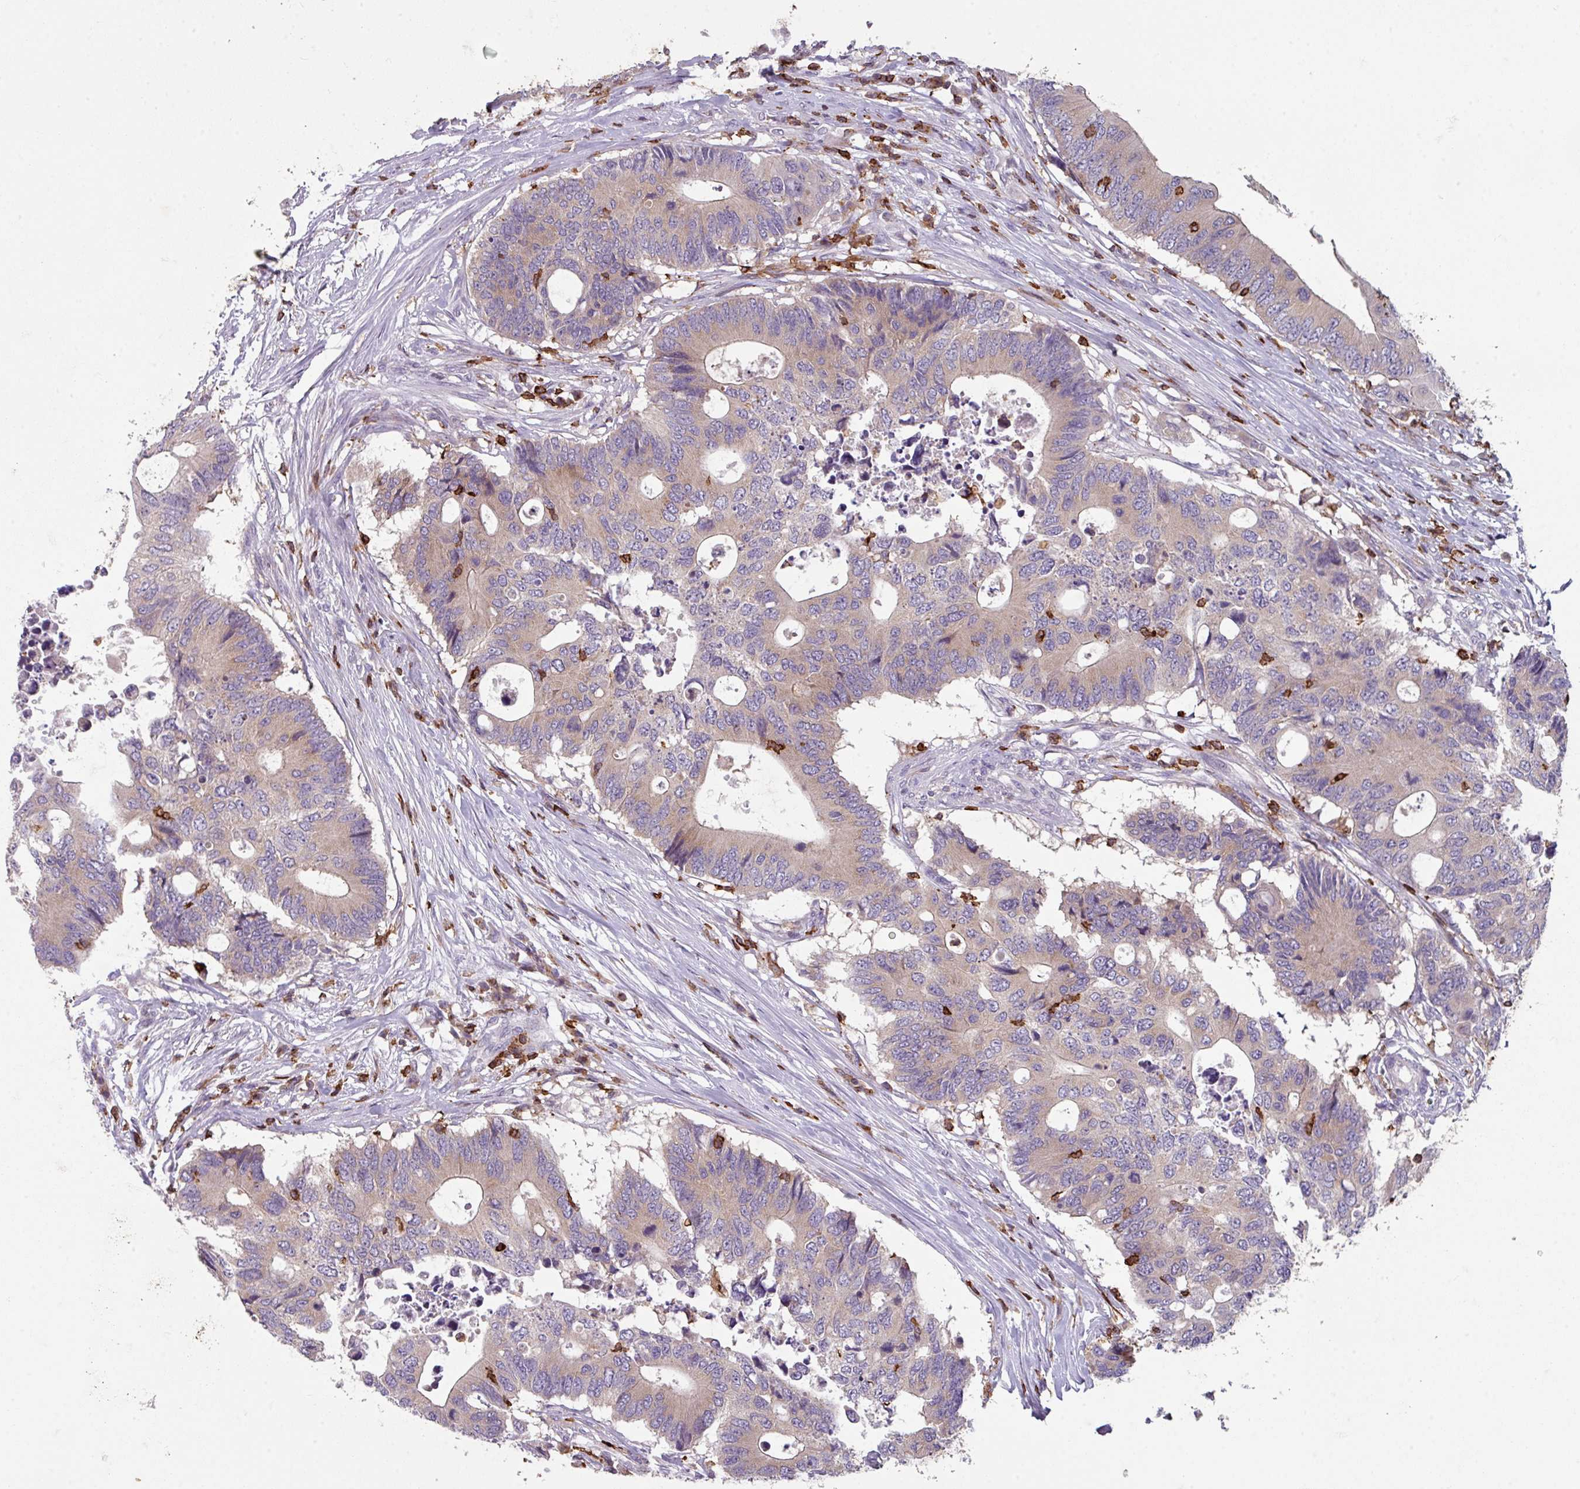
{"staining": {"intensity": "weak", "quantity": "25%-75%", "location": "cytoplasmic/membranous"}, "tissue": "colorectal cancer", "cell_type": "Tumor cells", "image_type": "cancer", "snomed": [{"axis": "morphology", "description": "Adenocarcinoma, NOS"}, {"axis": "topography", "description": "Colon"}], "caption": "A low amount of weak cytoplasmic/membranous positivity is present in approximately 25%-75% of tumor cells in colorectal cancer tissue. (DAB (3,3'-diaminobenzidine) IHC, brown staining for protein, blue staining for nuclei).", "gene": "NEDD9", "patient": {"sex": "male", "age": 71}}